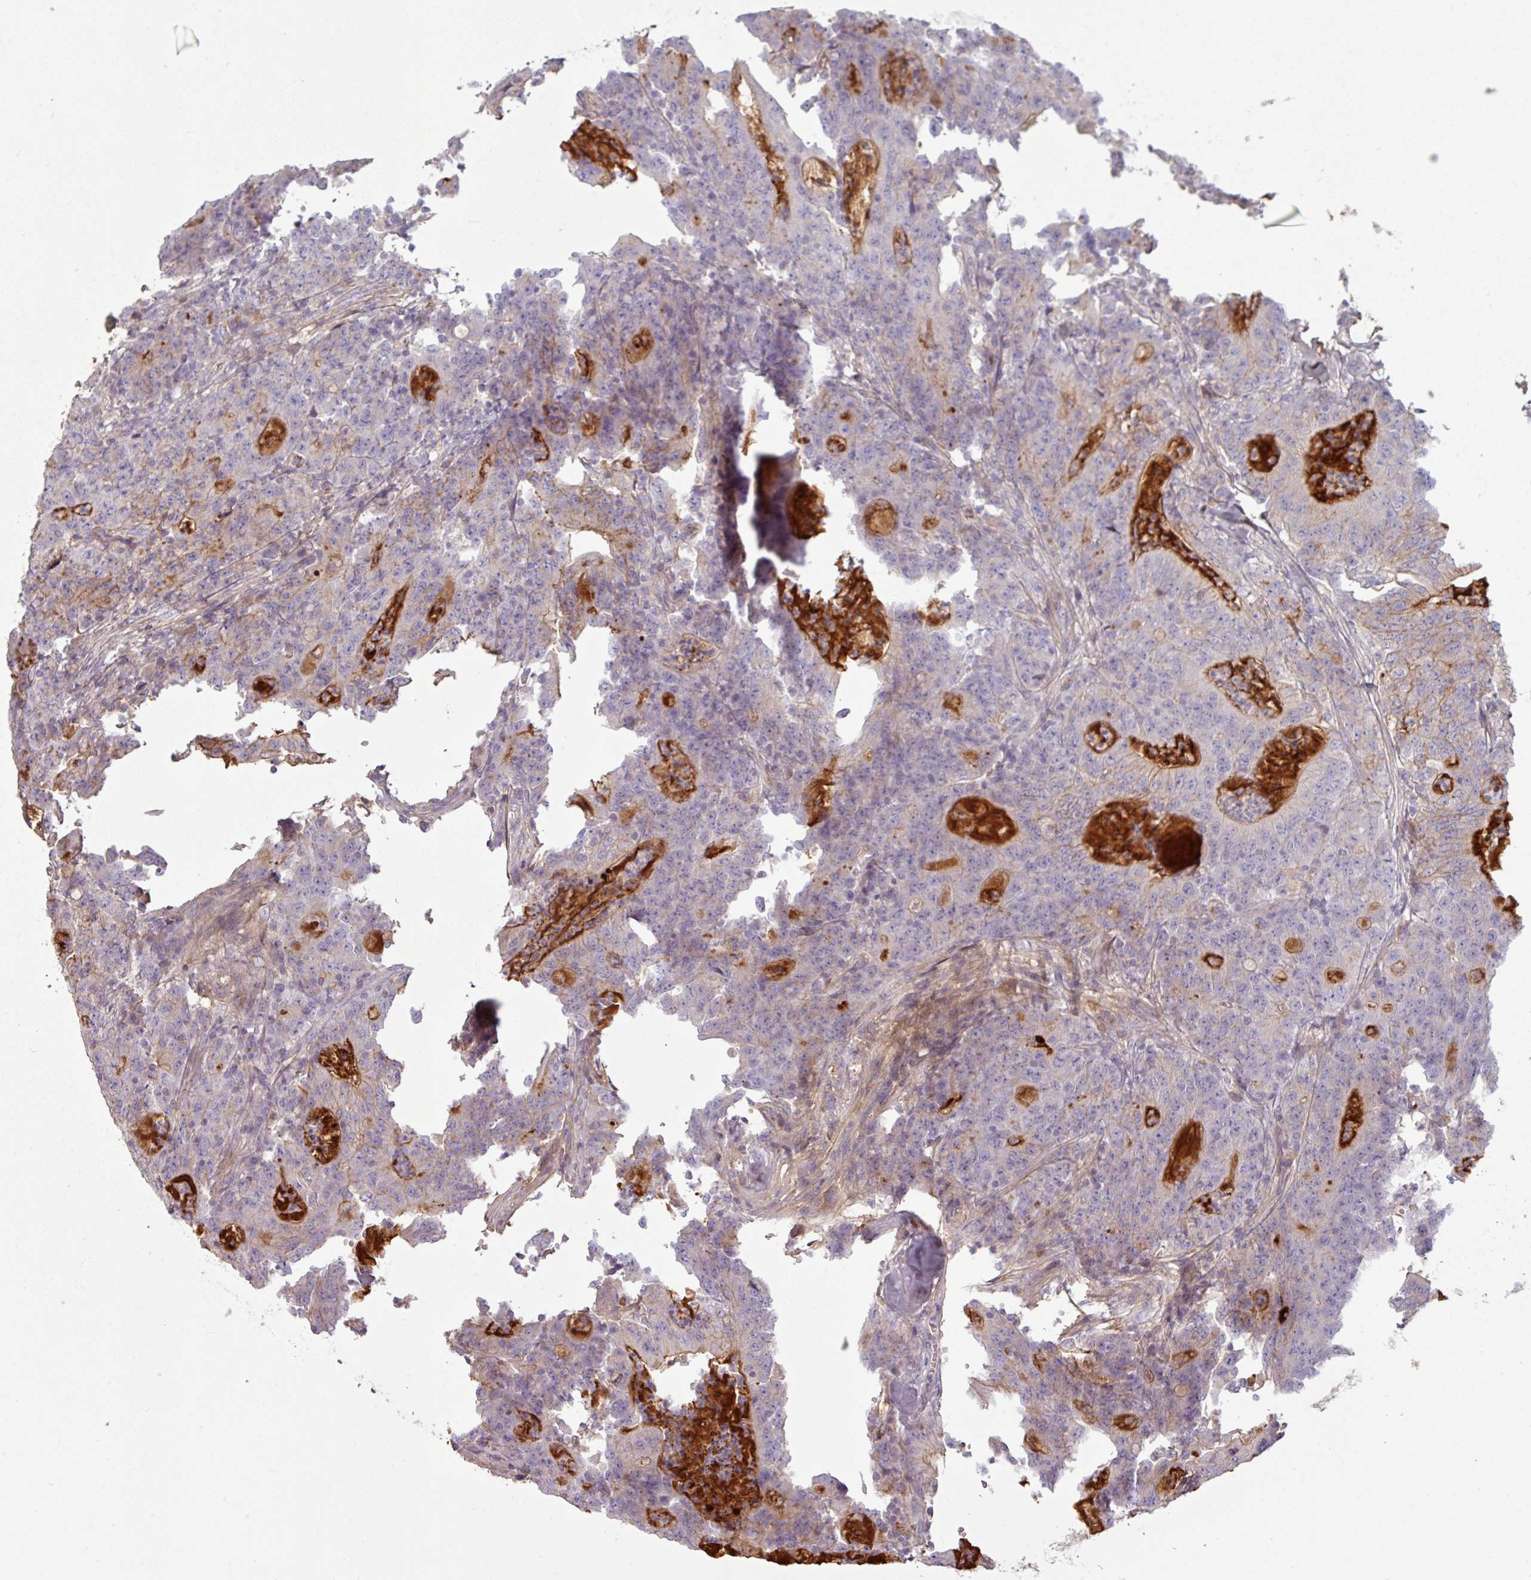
{"staining": {"intensity": "negative", "quantity": "none", "location": "none"}, "tissue": "colorectal cancer", "cell_type": "Tumor cells", "image_type": "cancer", "snomed": [{"axis": "morphology", "description": "Adenocarcinoma, NOS"}, {"axis": "topography", "description": "Colon"}], "caption": "Colorectal cancer (adenocarcinoma) was stained to show a protein in brown. There is no significant staining in tumor cells.", "gene": "C4B", "patient": {"sex": "male", "age": 83}}